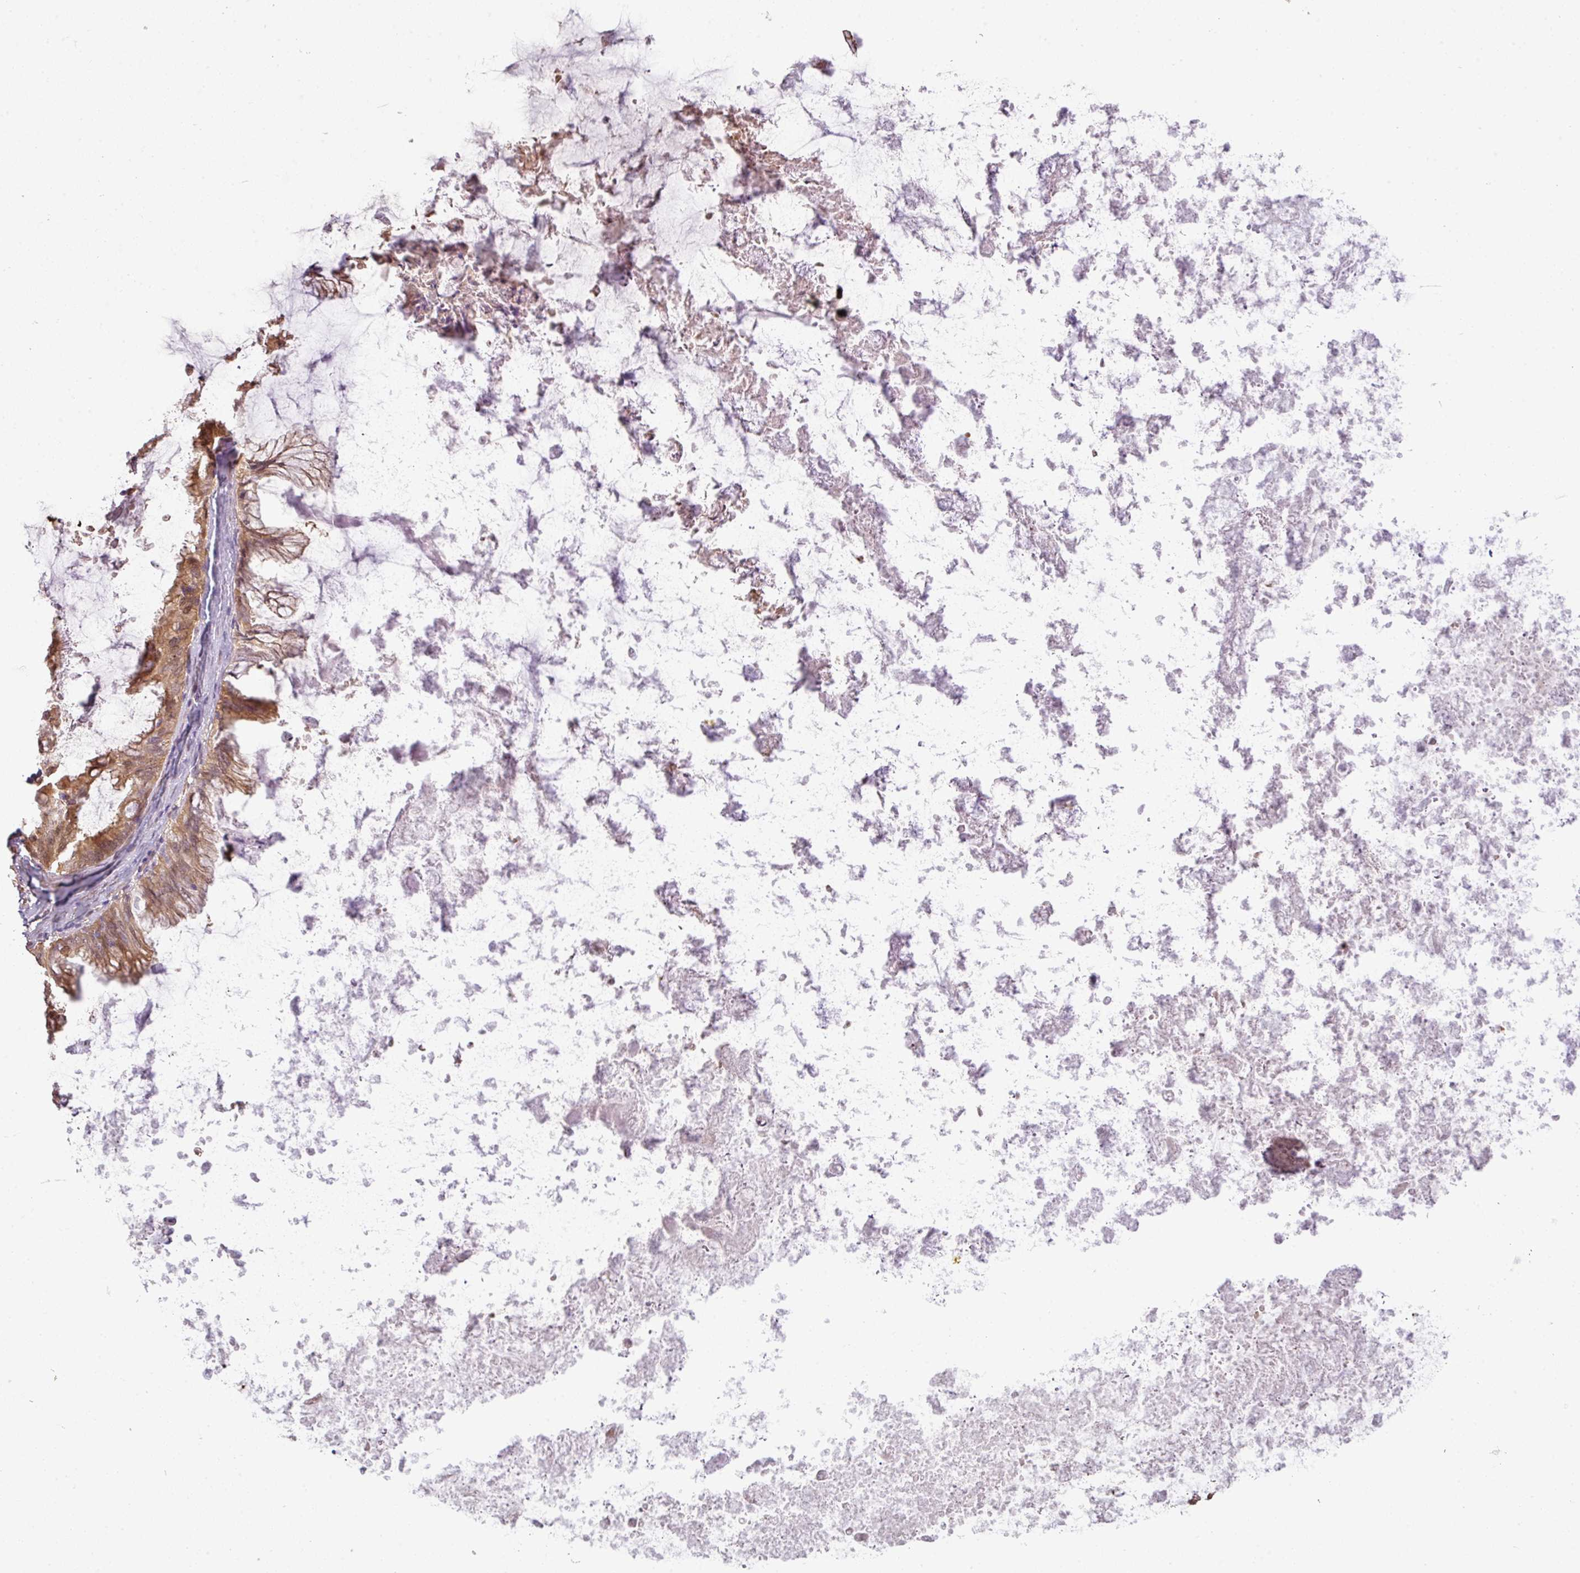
{"staining": {"intensity": "weak", "quantity": ">75%", "location": "cytoplasmic/membranous"}, "tissue": "ovarian cancer", "cell_type": "Tumor cells", "image_type": "cancer", "snomed": [{"axis": "morphology", "description": "Cystadenocarcinoma, mucinous, NOS"}, {"axis": "topography", "description": "Ovary"}], "caption": "A low amount of weak cytoplasmic/membranous staining is seen in approximately >75% of tumor cells in ovarian cancer (mucinous cystadenocarcinoma) tissue. Immunohistochemistry (ihc) stains the protein in brown and the nuclei are stained blue.", "gene": "ANKRD18A", "patient": {"sex": "female", "age": 35}}